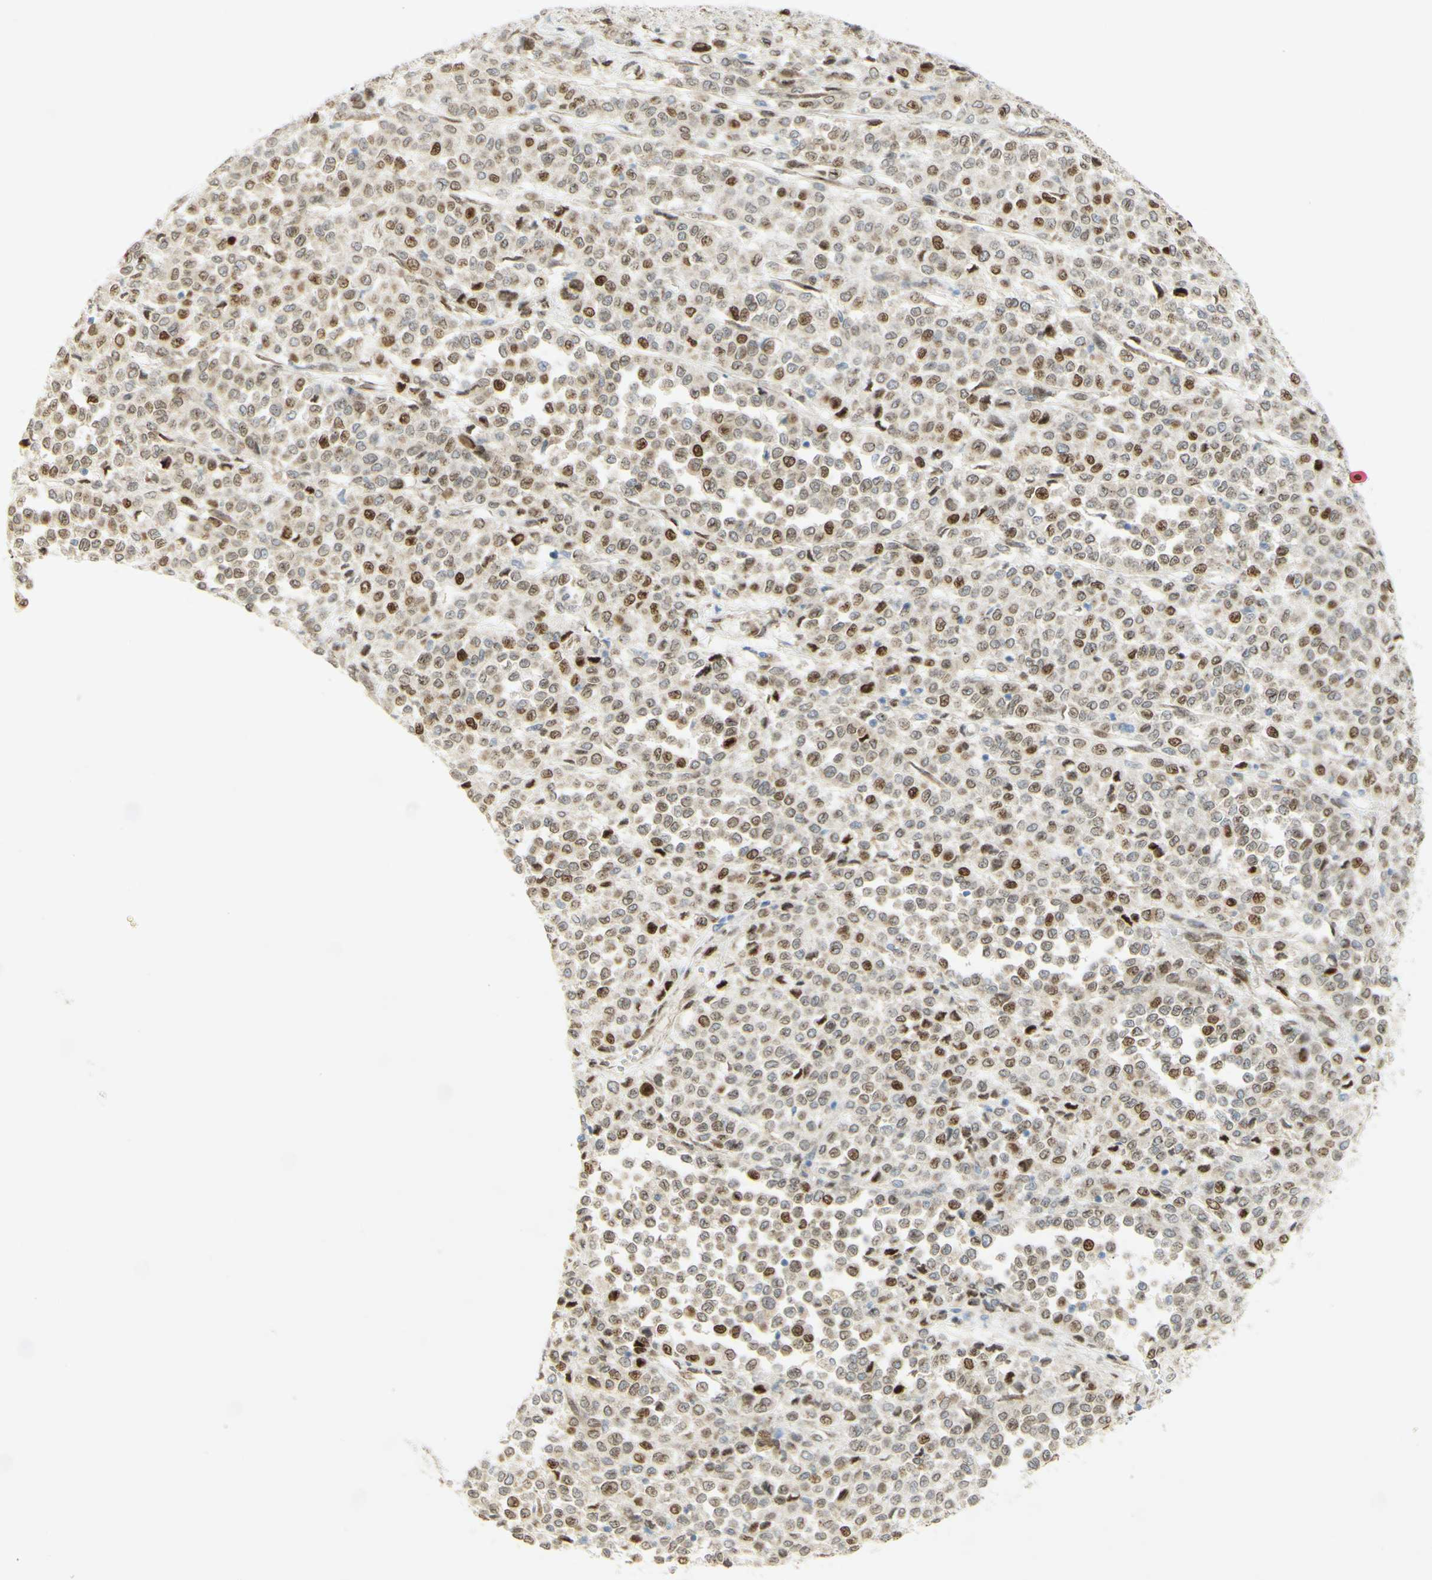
{"staining": {"intensity": "strong", "quantity": "25%-75%", "location": "nuclear"}, "tissue": "melanoma", "cell_type": "Tumor cells", "image_type": "cancer", "snomed": [{"axis": "morphology", "description": "Malignant melanoma, Metastatic site"}, {"axis": "topography", "description": "Pancreas"}], "caption": "Approximately 25%-75% of tumor cells in melanoma exhibit strong nuclear protein expression as visualized by brown immunohistochemical staining.", "gene": "E2F1", "patient": {"sex": "female", "age": 30}}